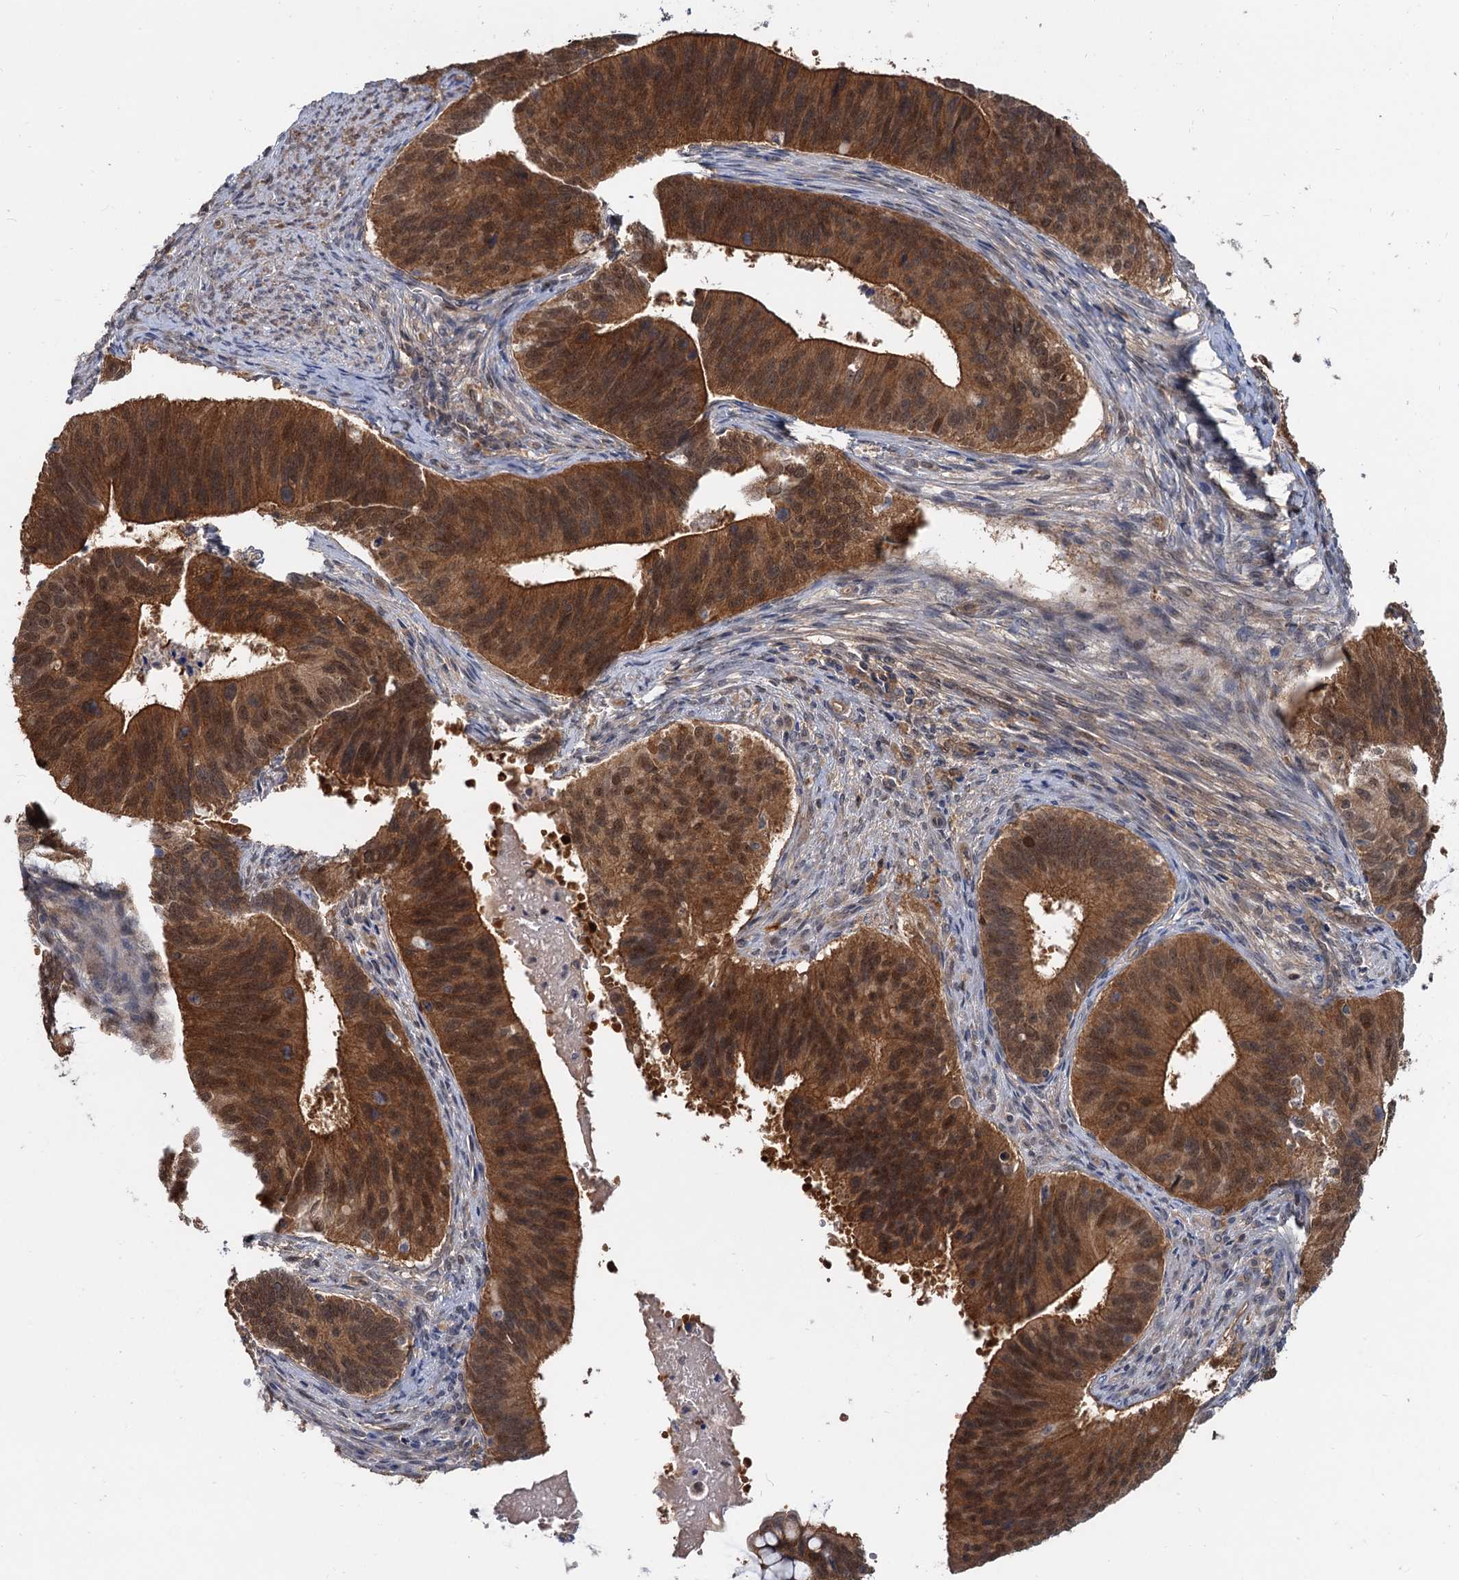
{"staining": {"intensity": "strong", "quantity": ">75%", "location": "cytoplasmic/membranous,nuclear"}, "tissue": "cervical cancer", "cell_type": "Tumor cells", "image_type": "cancer", "snomed": [{"axis": "morphology", "description": "Adenocarcinoma, NOS"}, {"axis": "topography", "description": "Cervix"}], "caption": "Immunohistochemical staining of cervical adenocarcinoma demonstrates high levels of strong cytoplasmic/membranous and nuclear protein staining in about >75% of tumor cells.", "gene": "SNX15", "patient": {"sex": "female", "age": 42}}